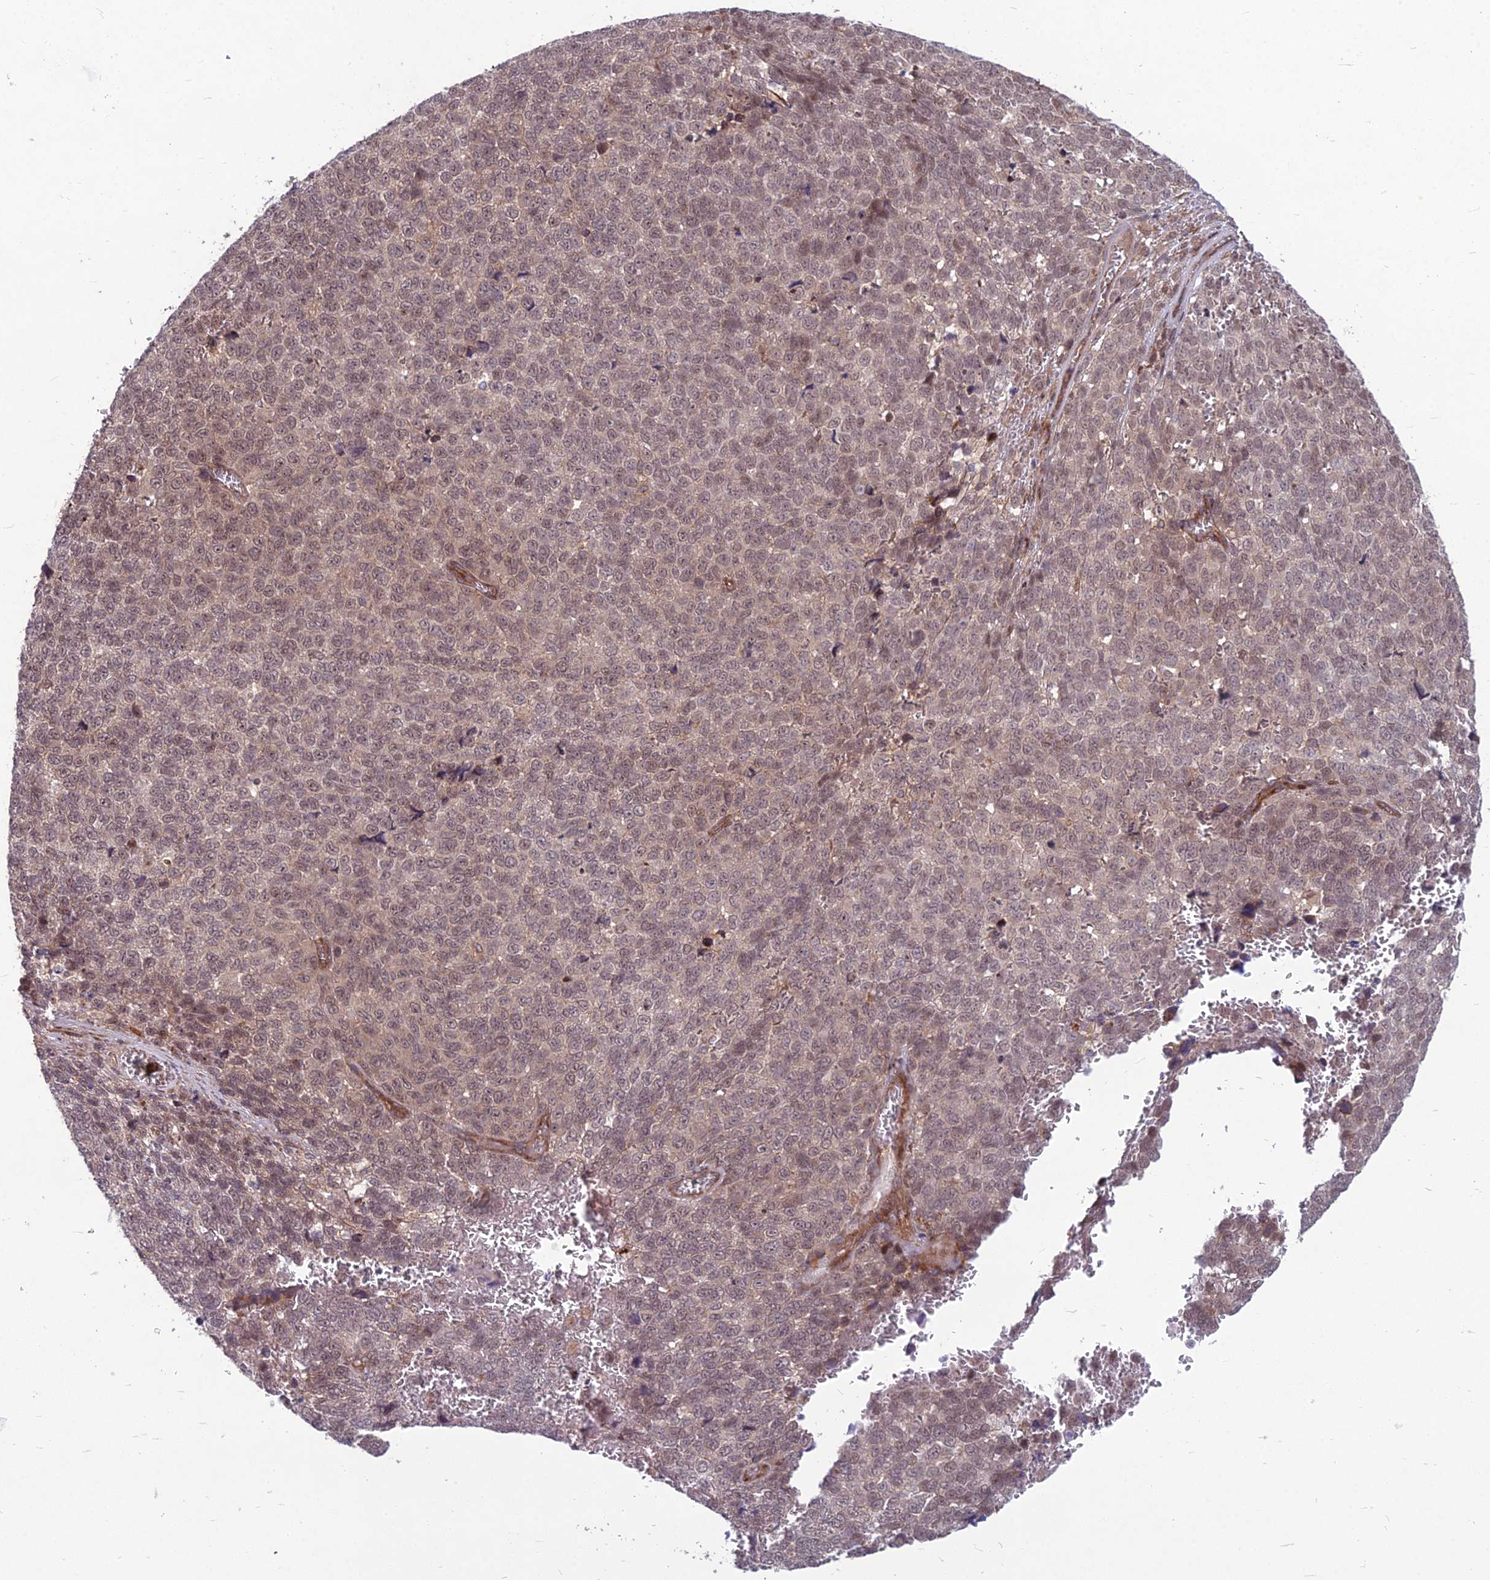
{"staining": {"intensity": "weak", "quantity": "<25%", "location": "nuclear"}, "tissue": "melanoma", "cell_type": "Tumor cells", "image_type": "cancer", "snomed": [{"axis": "morphology", "description": "Malignant melanoma, NOS"}, {"axis": "topography", "description": "Nose, NOS"}], "caption": "Malignant melanoma was stained to show a protein in brown. There is no significant staining in tumor cells.", "gene": "MFSD8", "patient": {"sex": "female", "age": 48}}